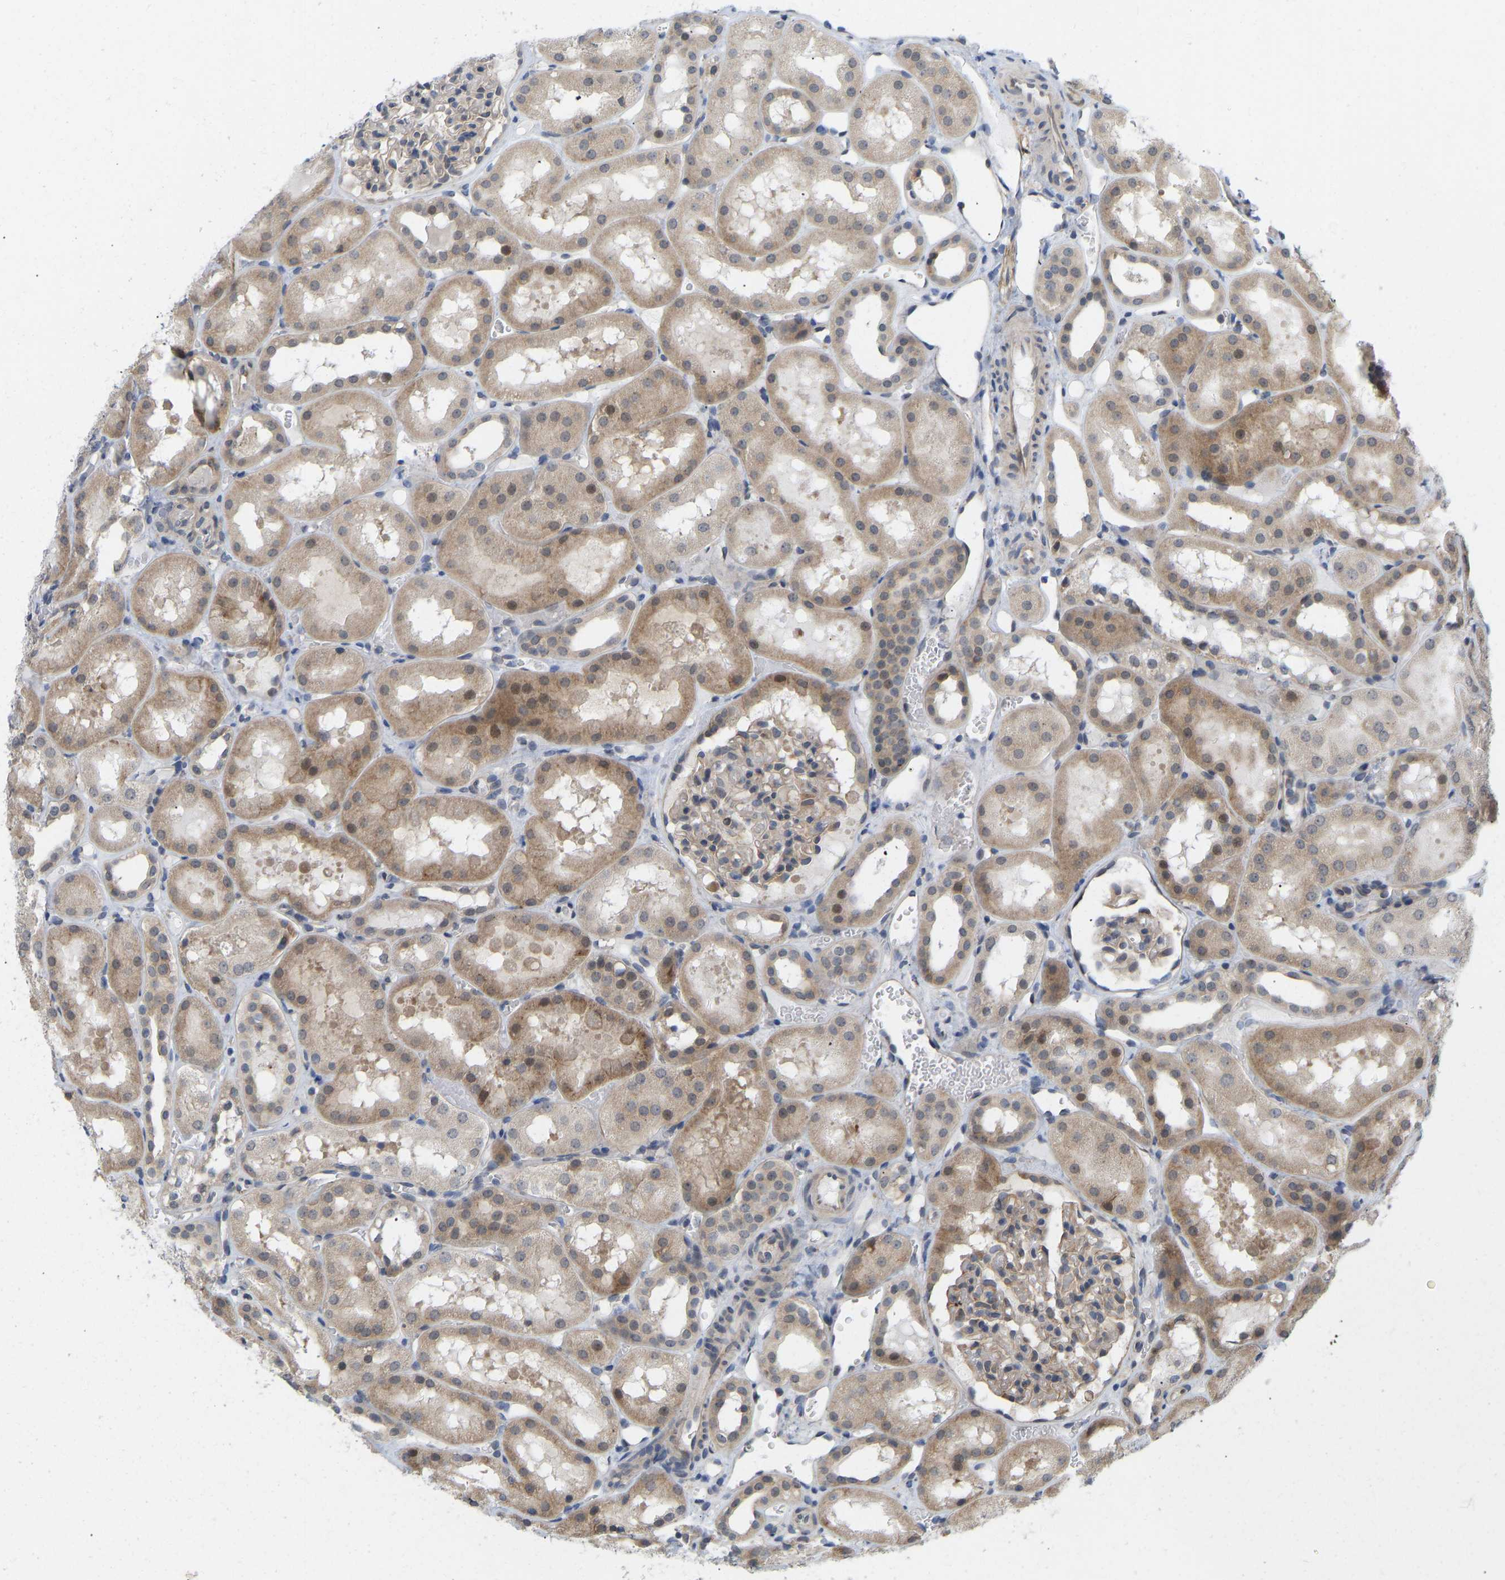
{"staining": {"intensity": "weak", "quantity": "<25%", "location": "cytoplasmic/membranous"}, "tissue": "kidney", "cell_type": "Cells in glomeruli", "image_type": "normal", "snomed": [{"axis": "morphology", "description": "Normal tissue, NOS"}, {"axis": "topography", "description": "Kidney"}, {"axis": "topography", "description": "Urinary bladder"}], "caption": "Cells in glomeruli show no significant protein staining in benign kidney. (IHC, brightfield microscopy, high magnification).", "gene": "BEND3", "patient": {"sex": "male", "age": 16}}